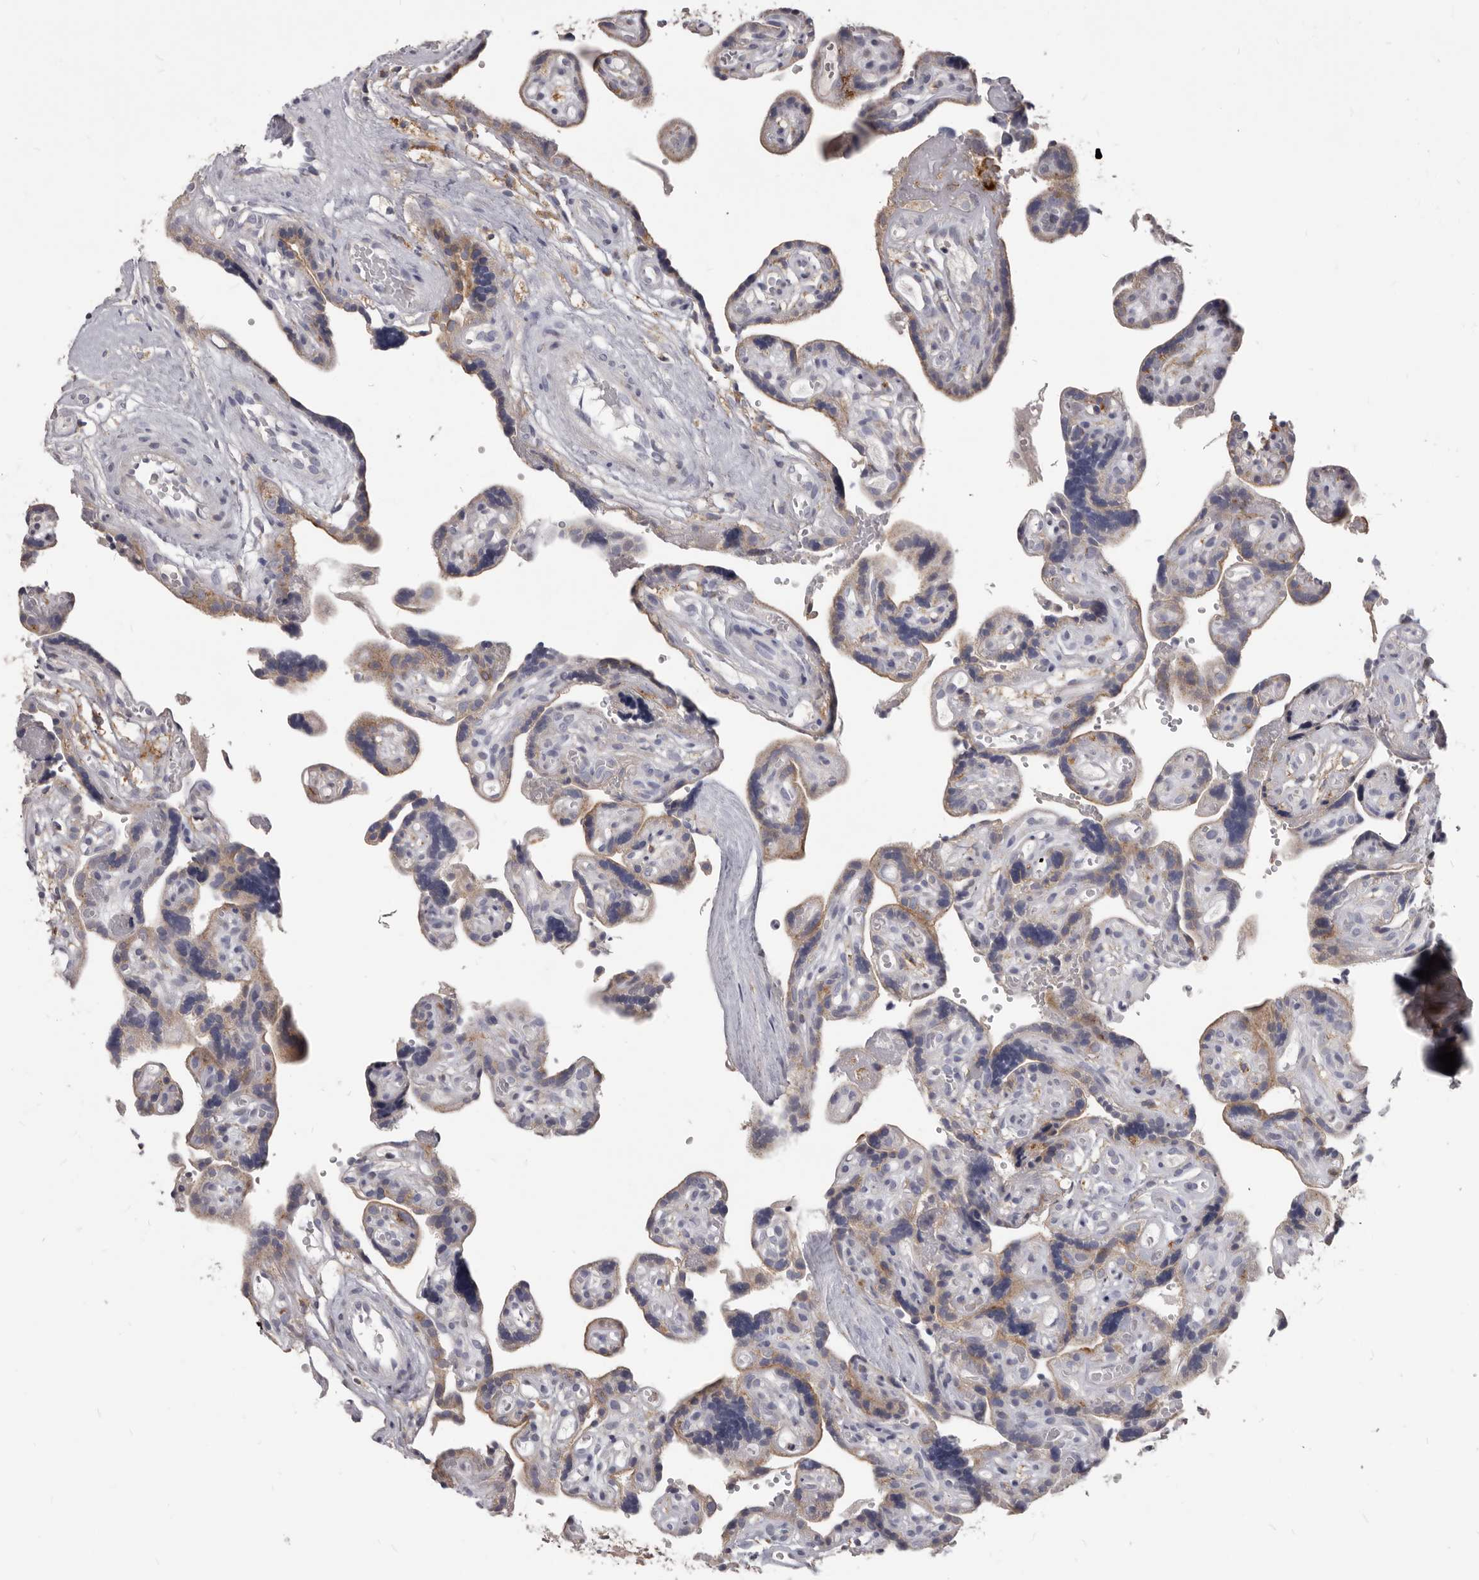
{"staining": {"intensity": "weak", "quantity": "25%-75%", "location": "cytoplasmic/membranous"}, "tissue": "placenta", "cell_type": "Decidual cells", "image_type": "normal", "snomed": [{"axis": "morphology", "description": "Normal tissue, NOS"}, {"axis": "topography", "description": "Placenta"}], "caption": "IHC (DAB) staining of unremarkable placenta displays weak cytoplasmic/membranous protein expression in about 25%-75% of decidual cells. Nuclei are stained in blue.", "gene": "PI4K2A", "patient": {"sex": "female", "age": 30}}